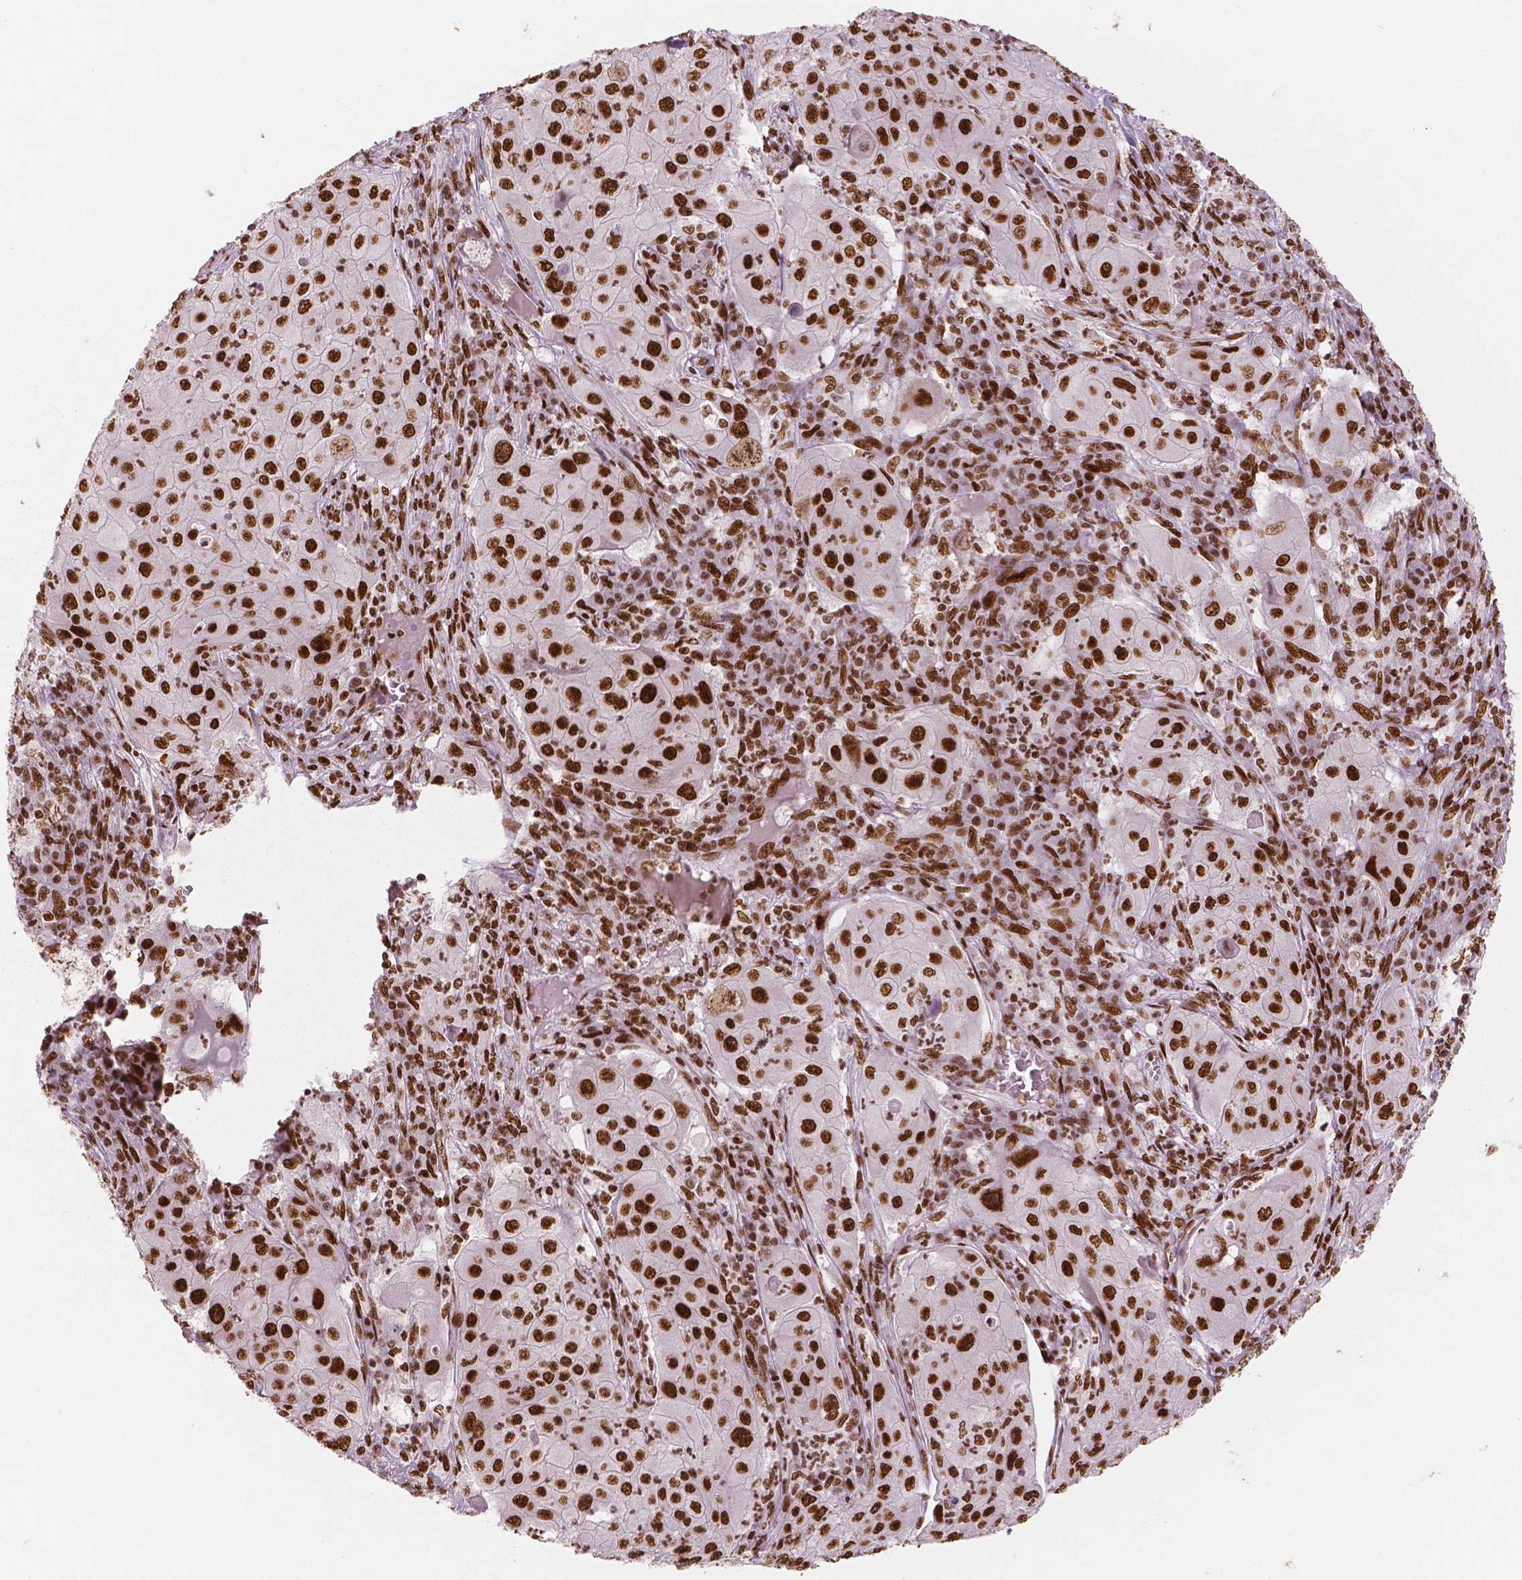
{"staining": {"intensity": "strong", "quantity": ">75%", "location": "nuclear"}, "tissue": "lung cancer", "cell_type": "Tumor cells", "image_type": "cancer", "snomed": [{"axis": "morphology", "description": "Squamous cell carcinoma, NOS"}, {"axis": "topography", "description": "Lung"}], "caption": "High-magnification brightfield microscopy of squamous cell carcinoma (lung) stained with DAB (brown) and counterstained with hematoxylin (blue). tumor cells exhibit strong nuclear expression is appreciated in about>75% of cells.", "gene": "BRD4", "patient": {"sex": "female", "age": 59}}